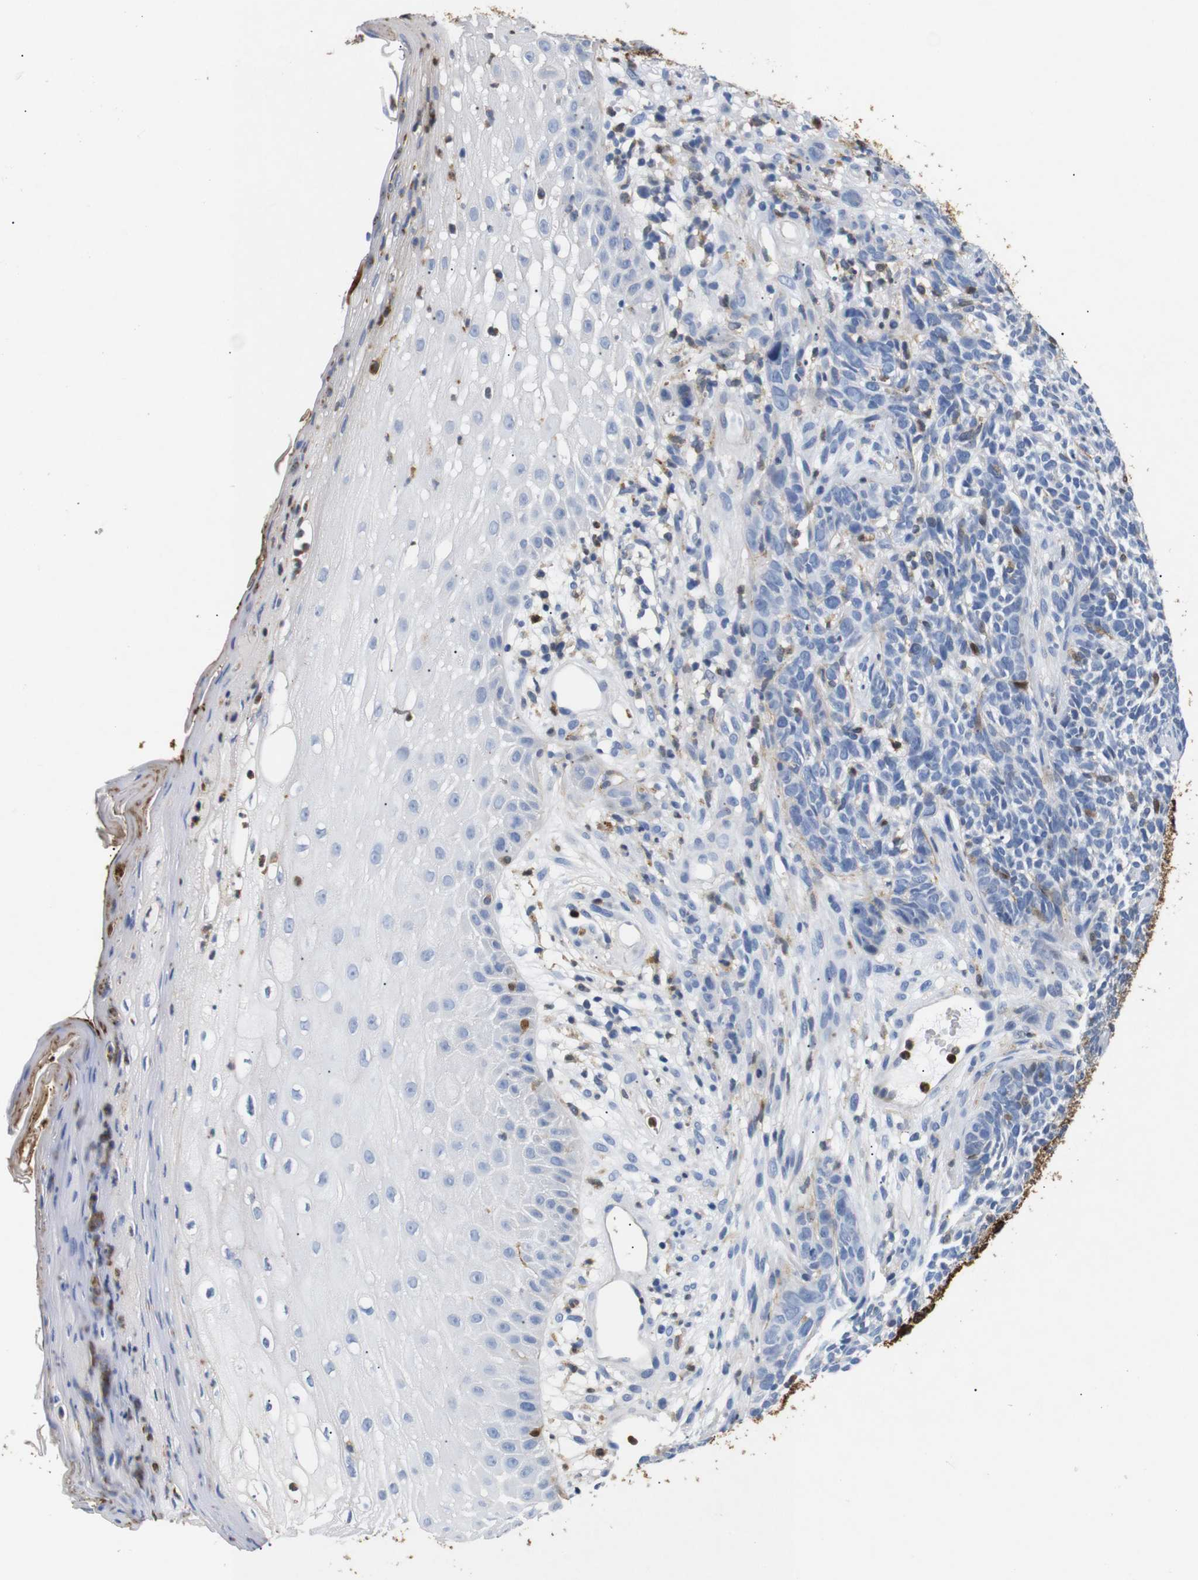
{"staining": {"intensity": "moderate", "quantity": "<25%", "location": "cytoplasmic/membranous,nuclear"}, "tissue": "skin cancer", "cell_type": "Tumor cells", "image_type": "cancer", "snomed": [{"axis": "morphology", "description": "Basal cell carcinoma"}, {"axis": "topography", "description": "Skin"}], "caption": "Basal cell carcinoma (skin) stained with DAB (3,3'-diaminobenzidine) immunohistochemistry shows low levels of moderate cytoplasmic/membranous and nuclear staining in about <25% of tumor cells.", "gene": "SDCBP", "patient": {"sex": "female", "age": 84}}